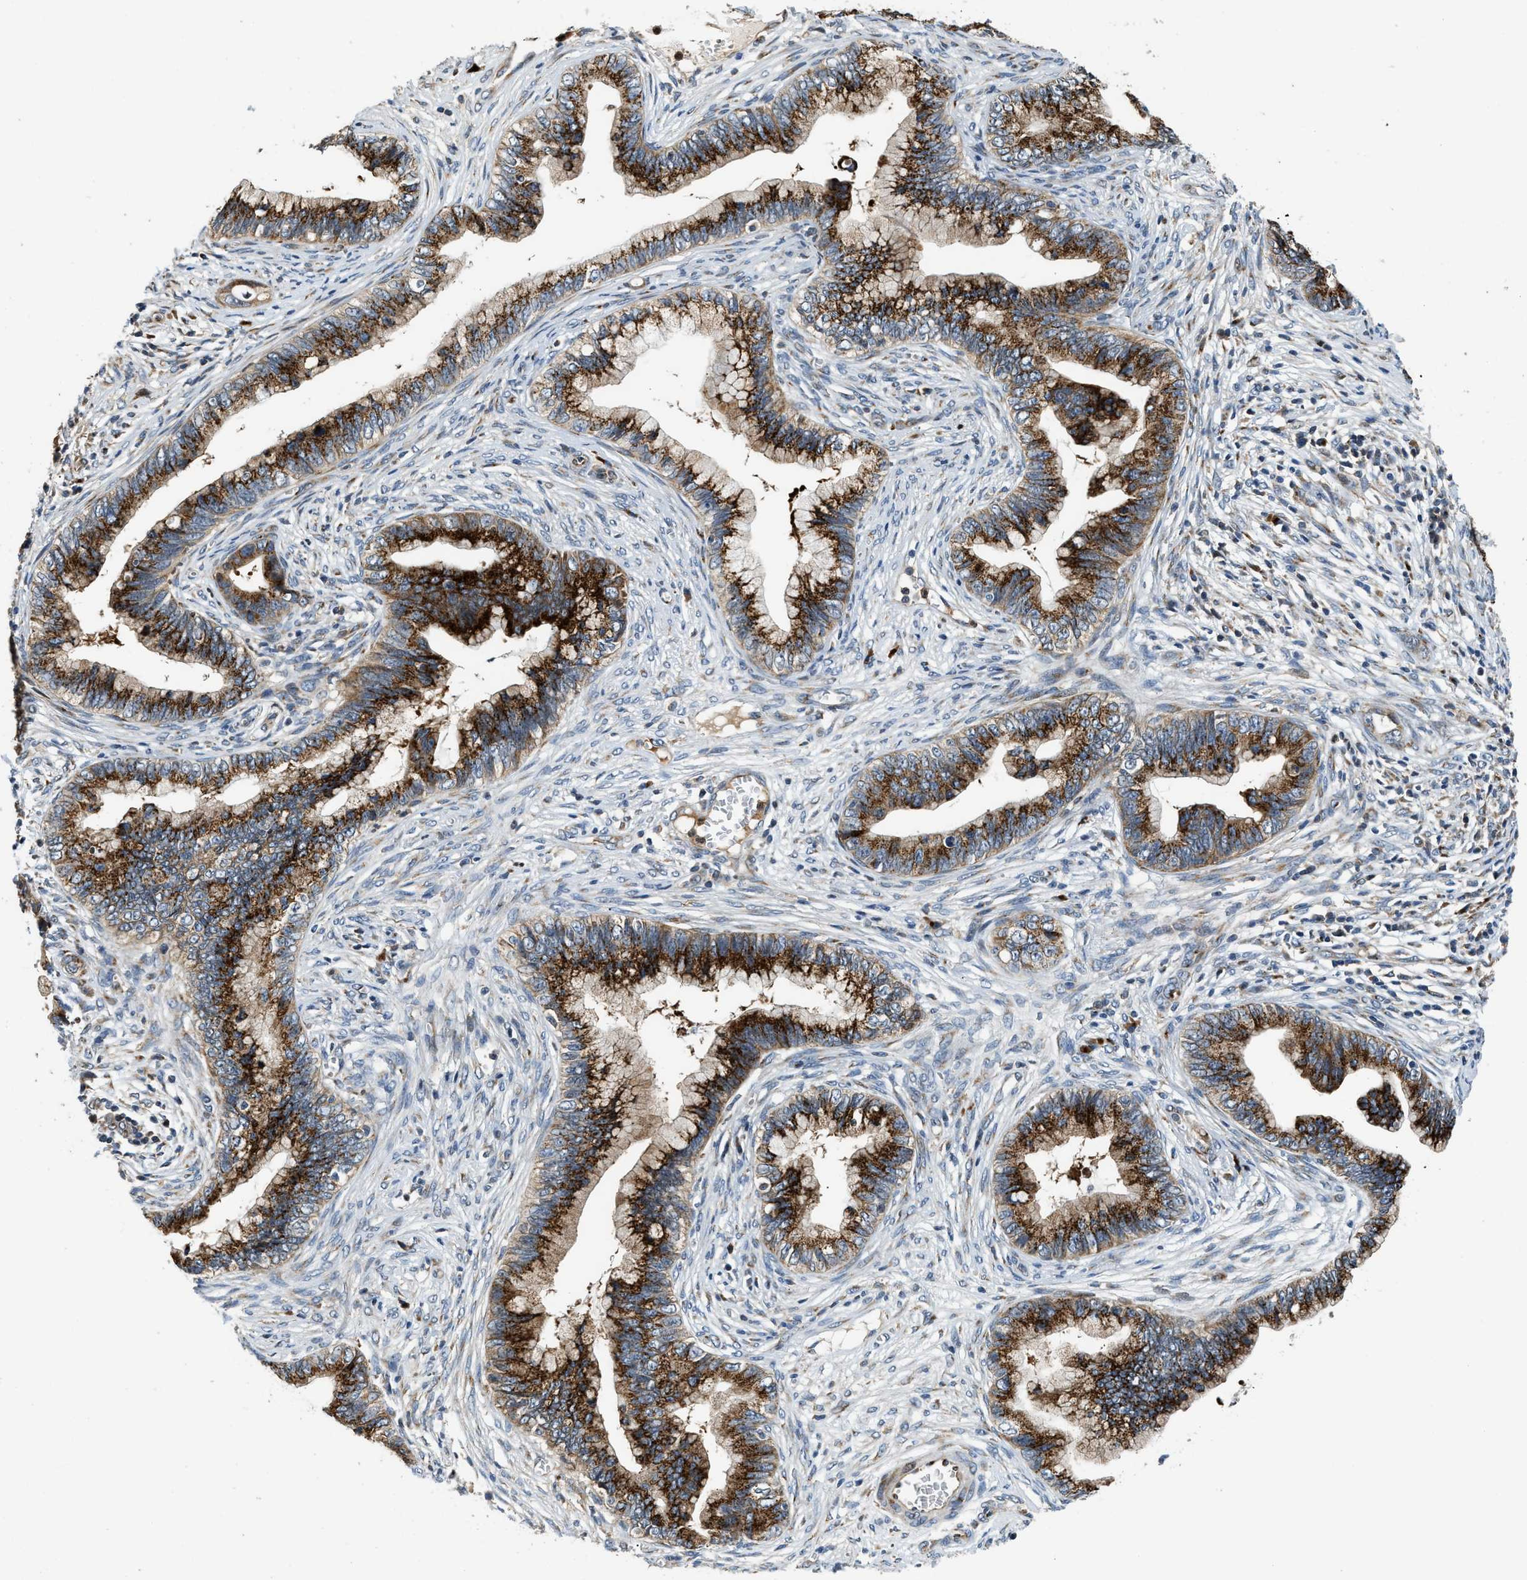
{"staining": {"intensity": "strong", "quantity": ">75%", "location": "cytoplasmic/membranous"}, "tissue": "cervical cancer", "cell_type": "Tumor cells", "image_type": "cancer", "snomed": [{"axis": "morphology", "description": "Adenocarcinoma, NOS"}, {"axis": "topography", "description": "Cervix"}], "caption": "Tumor cells show high levels of strong cytoplasmic/membranous expression in approximately >75% of cells in cervical cancer.", "gene": "FUT8", "patient": {"sex": "female", "age": 44}}